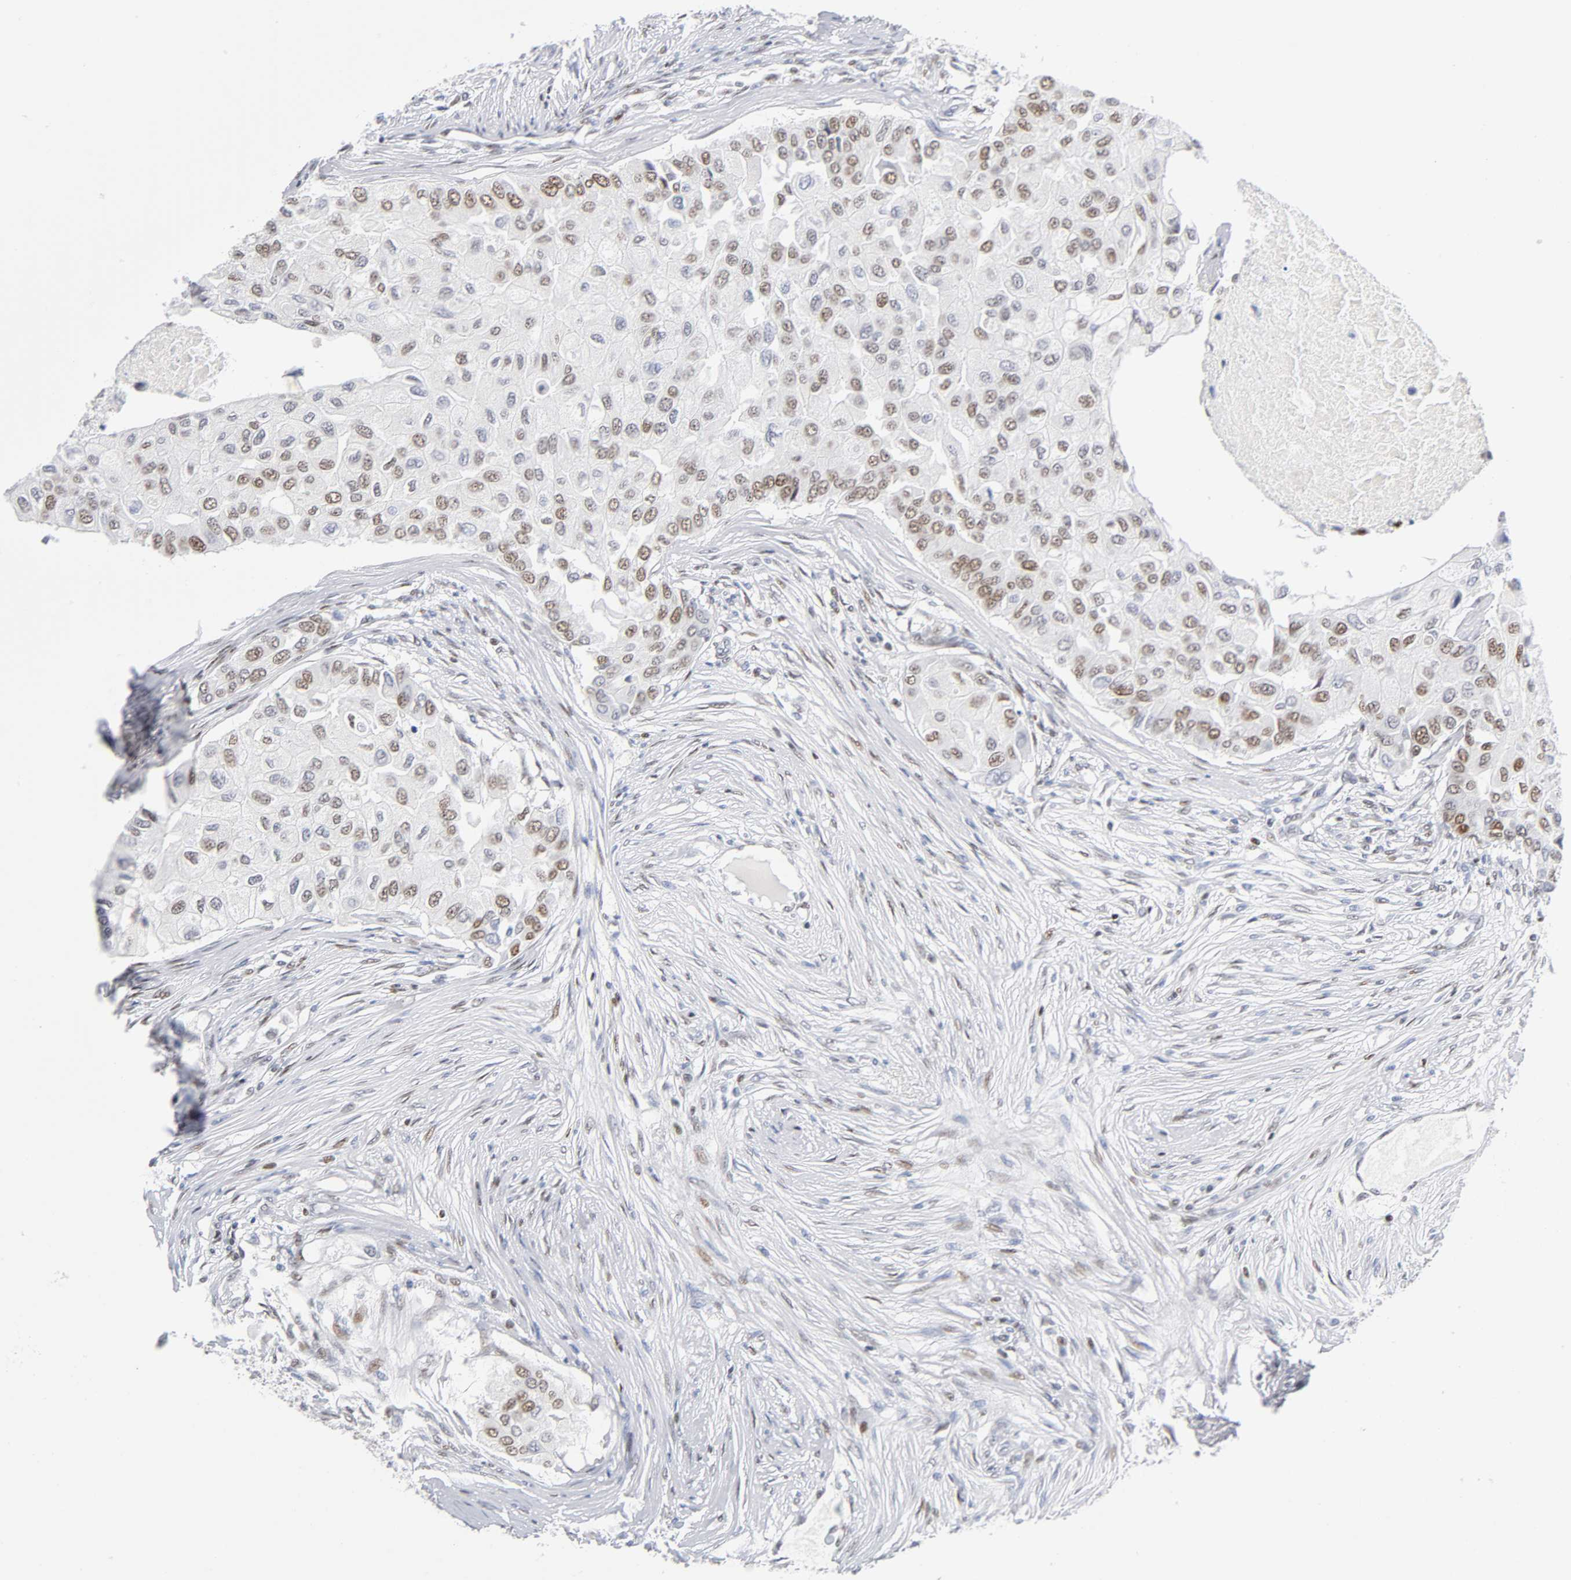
{"staining": {"intensity": "weak", "quantity": ">75%", "location": "nuclear"}, "tissue": "breast cancer", "cell_type": "Tumor cells", "image_type": "cancer", "snomed": [{"axis": "morphology", "description": "Normal tissue, NOS"}, {"axis": "morphology", "description": "Duct carcinoma"}, {"axis": "topography", "description": "Breast"}], "caption": "Immunohistochemistry (IHC) of human breast cancer reveals low levels of weak nuclear staining in approximately >75% of tumor cells.", "gene": "SP3", "patient": {"sex": "female", "age": 49}}